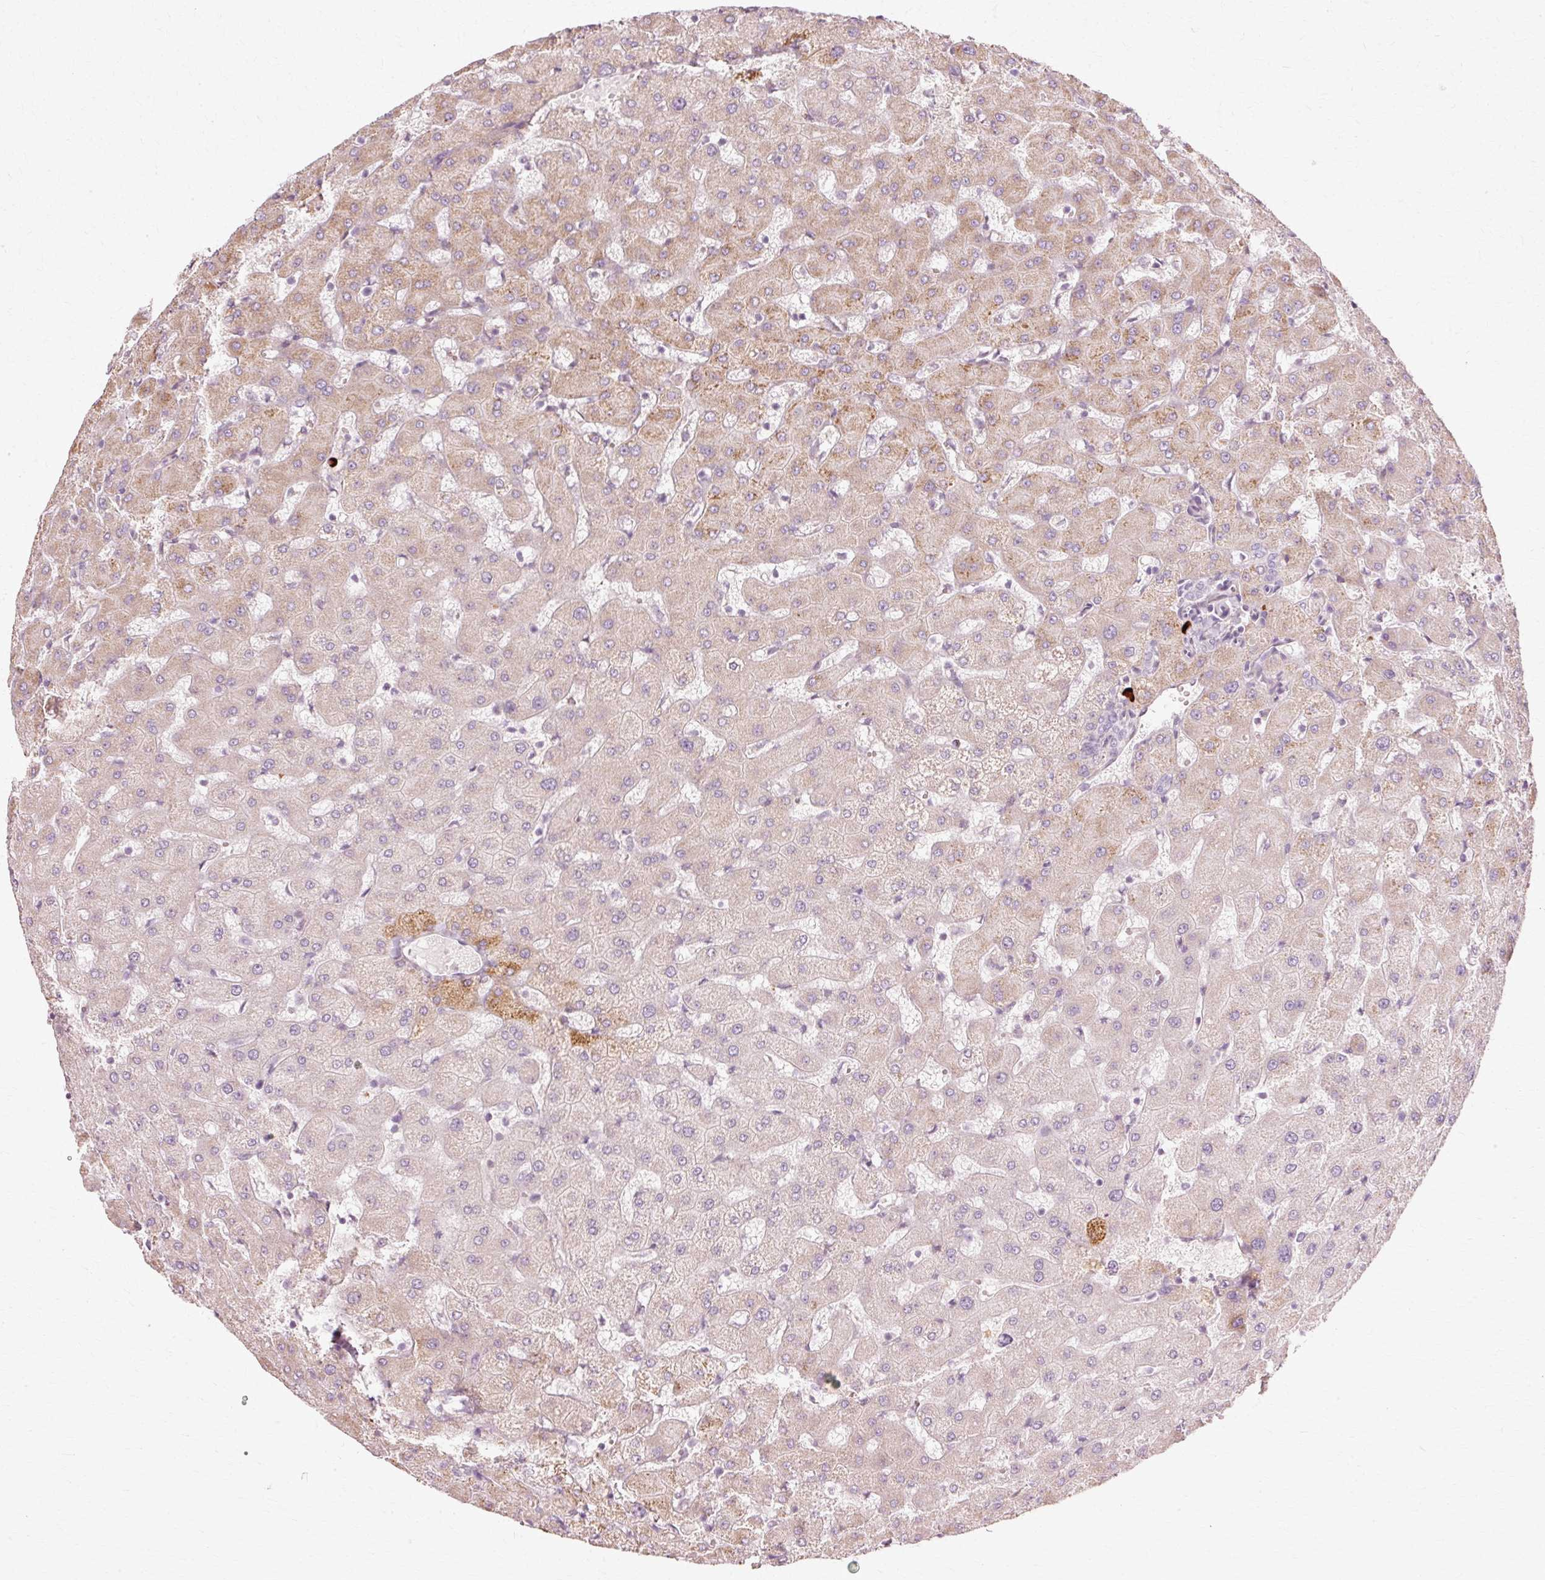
{"staining": {"intensity": "negative", "quantity": "none", "location": "none"}, "tissue": "liver", "cell_type": "Cholangiocytes", "image_type": "normal", "snomed": [{"axis": "morphology", "description": "Normal tissue, NOS"}, {"axis": "topography", "description": "Liver"}], "caption": "An image of liver stained for a protein displays no brown staining in cholangiocytes.", "gene": "RANBP2", "patient": {"sex": "female", "age": 63}}